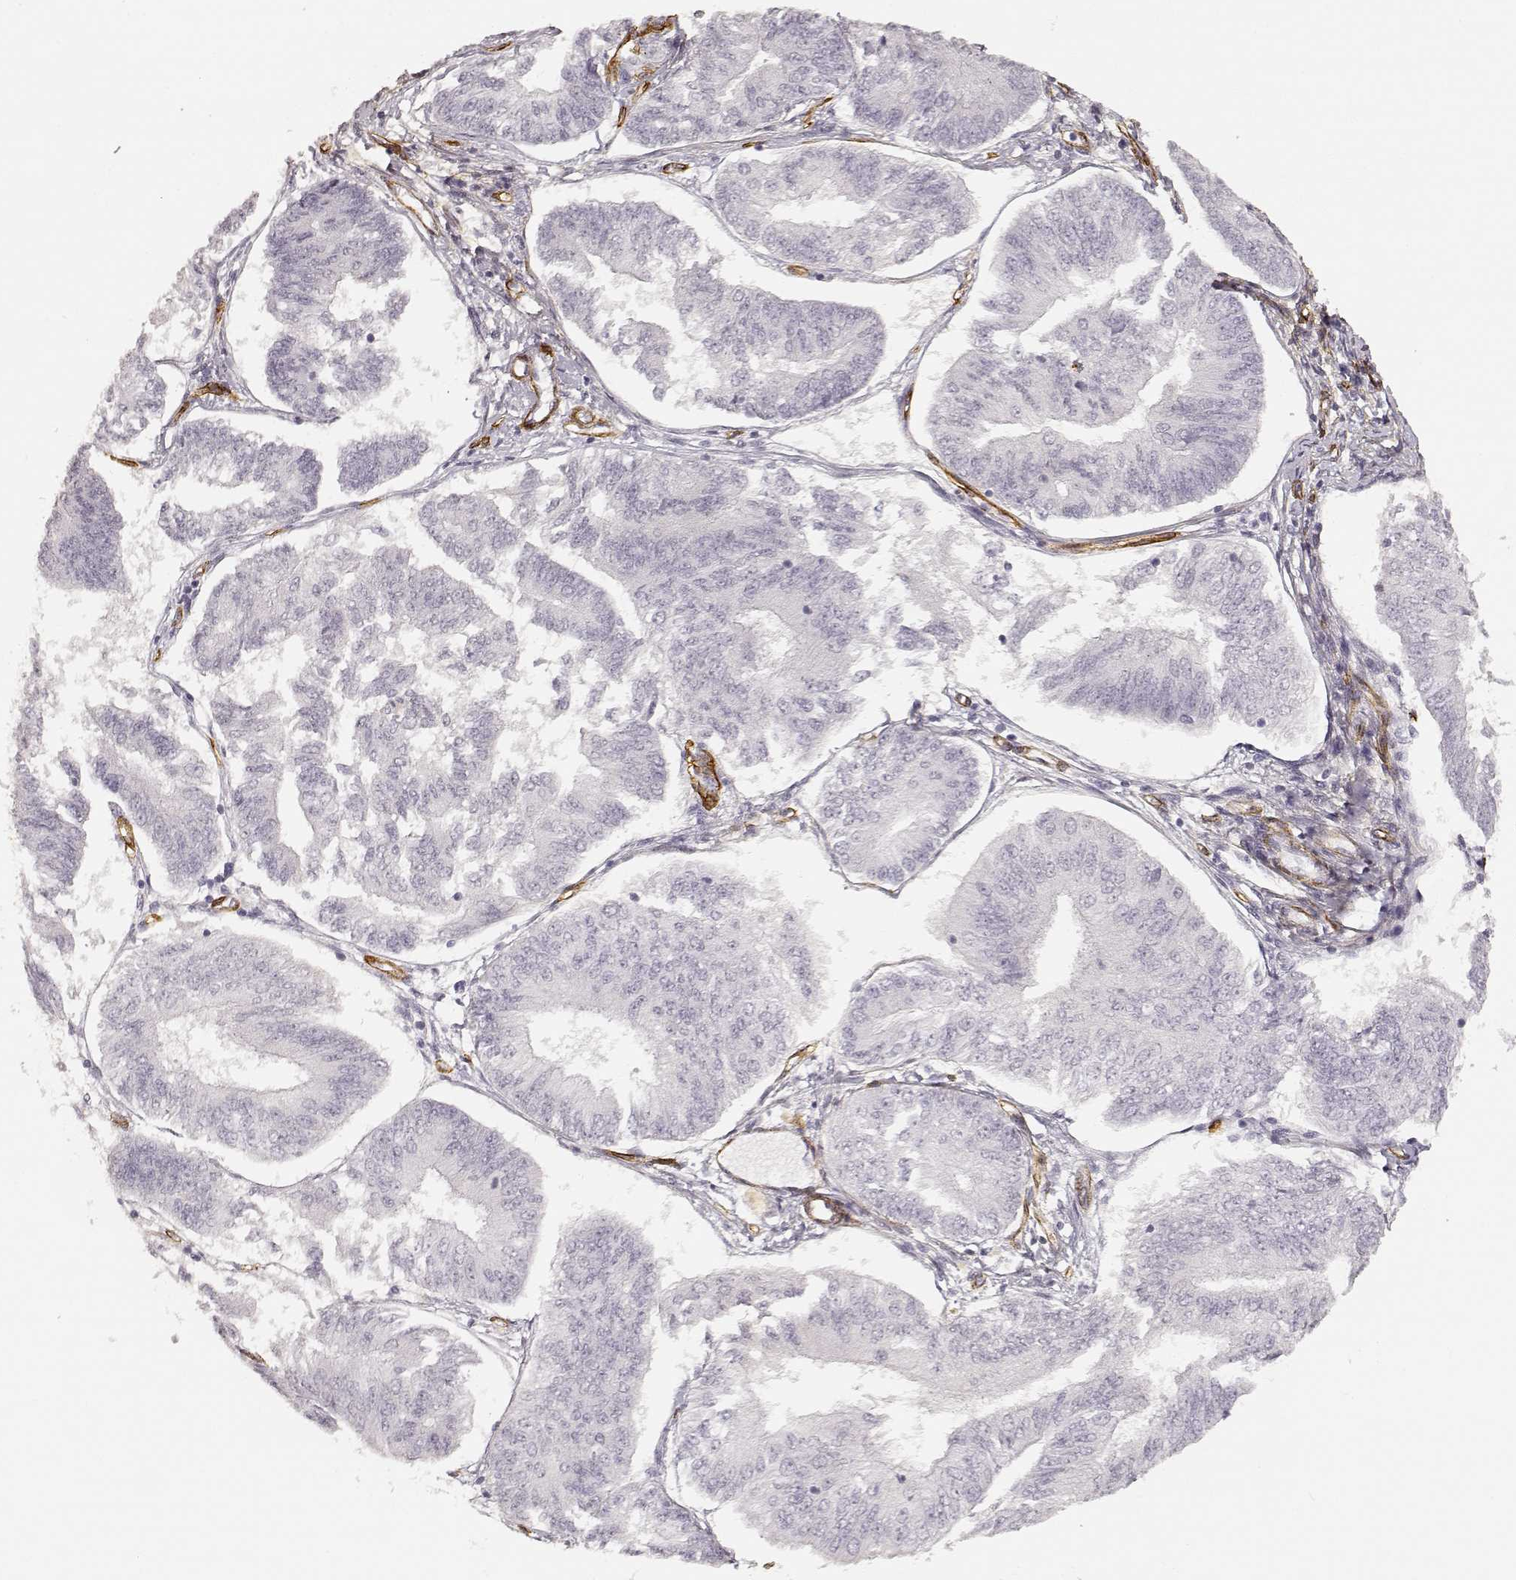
{"staining": {"intensity": "negative", "quantity": "none", "location": "none"}, "tissue": "endometrial cancer", "cell_type": "Tumor cells", "image_type": "cancer", "snomed": [{"axis": "morphology", "description": "Adenocarcinoma, NOS"}, {"axis": "topography", "description": "Endometrium"}], "caption": "High magnification brightfield microscopy of endometrial cancer (adenocarcinoma) stained with DAB (brown) and counterstained with hematoxylin (blue): tumor cells show no significant staining.", "gene": "LAMA4", "patient": {"sex": "female", "age": 58}}